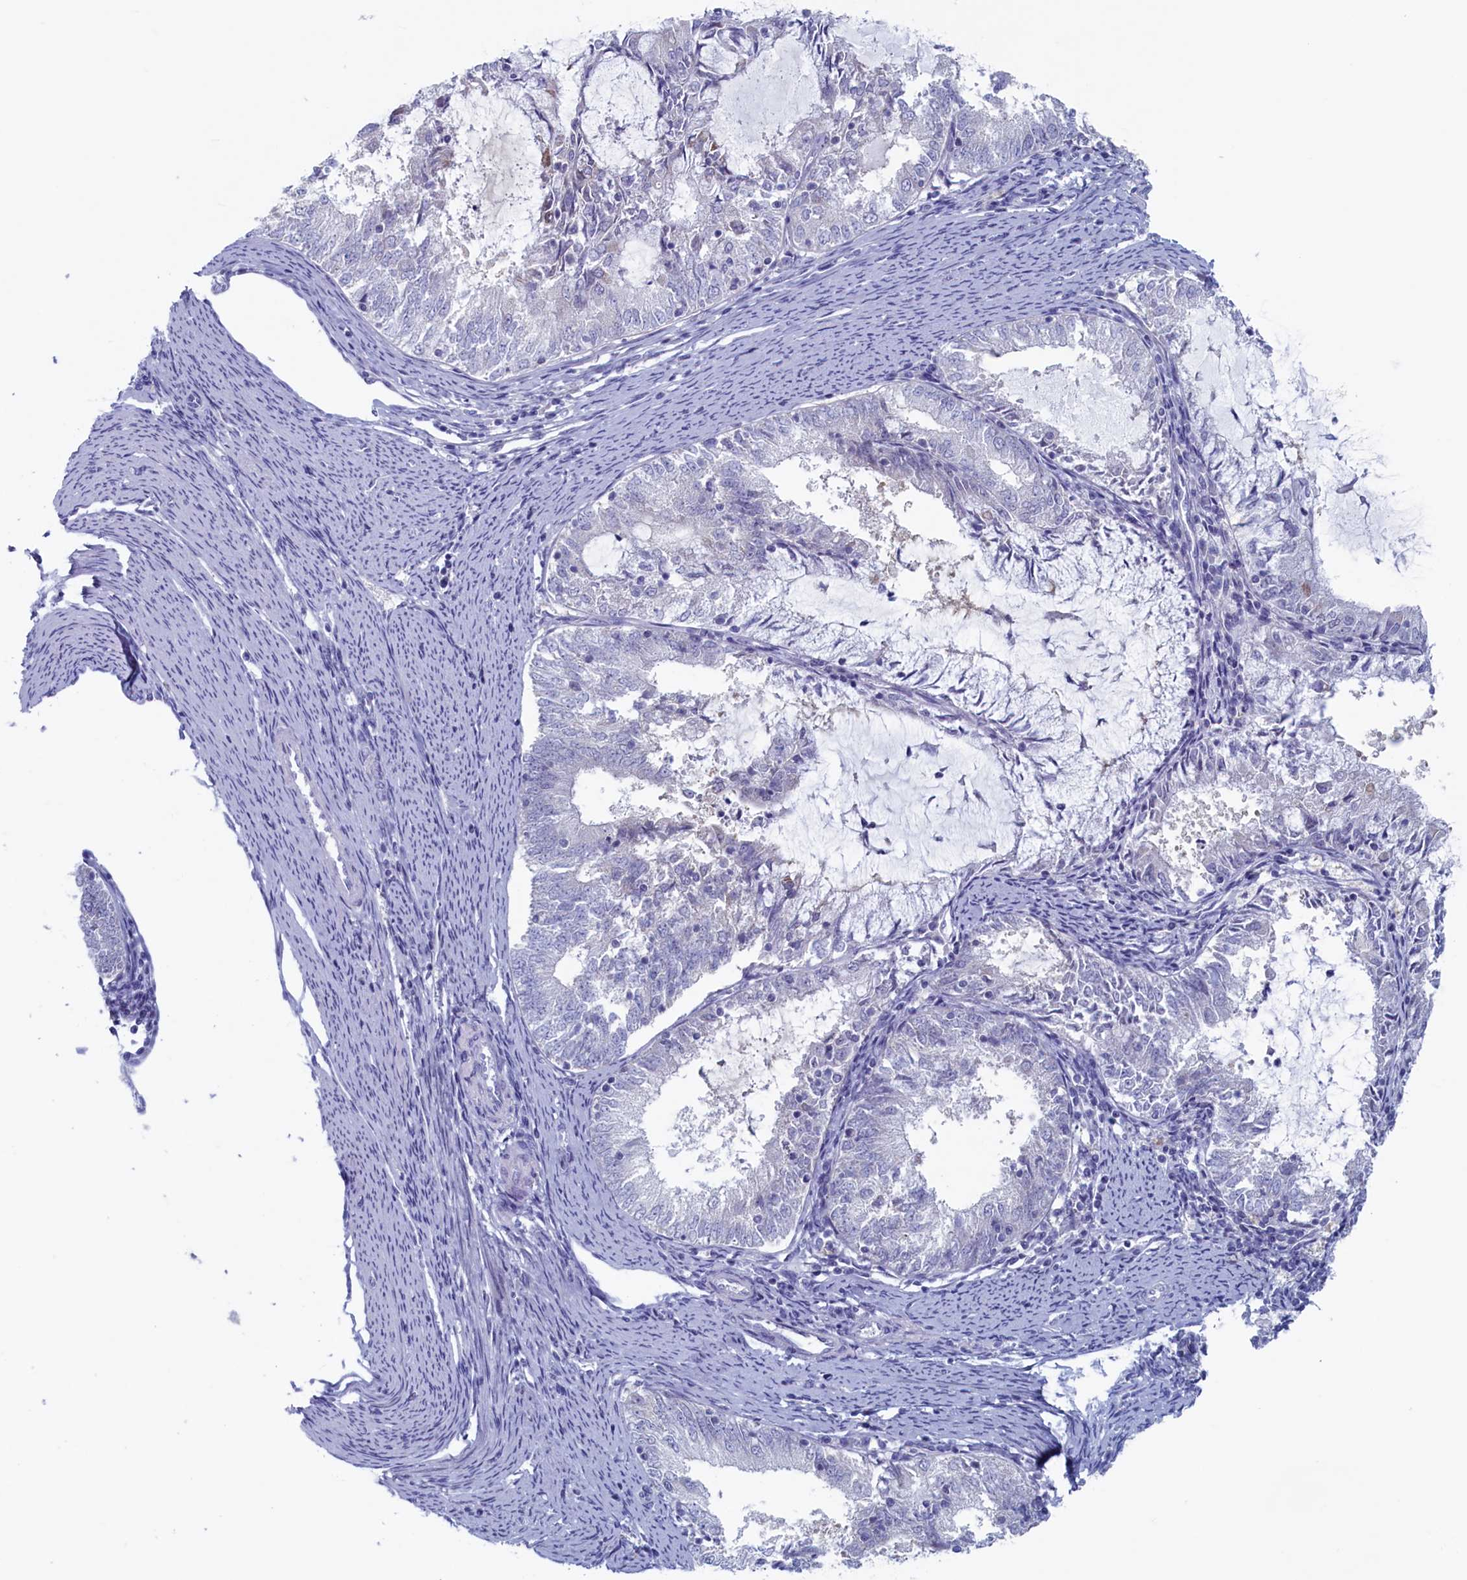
{"staining": {"intensity": "negative", "quantity": "none", "location": "none"}, "tissue": "endometrial cancer", "cell_type": "Tumor cells", "image_type": "cancer", "snomed": [{"axis": "morphology", "description": "Adenocarcinoma, NOS"}, {"axis": "topography", "description": "Endometrium"}], "caption": "Tumor cells show no significant expression in endometrial cancer. (DAB (3,3'-diaminobenzidine) immunohistochemistry (IHC) with hematoxylin counter stain).", "gene": "WDR76", "patient": {"sex": "female", "age": 57}}